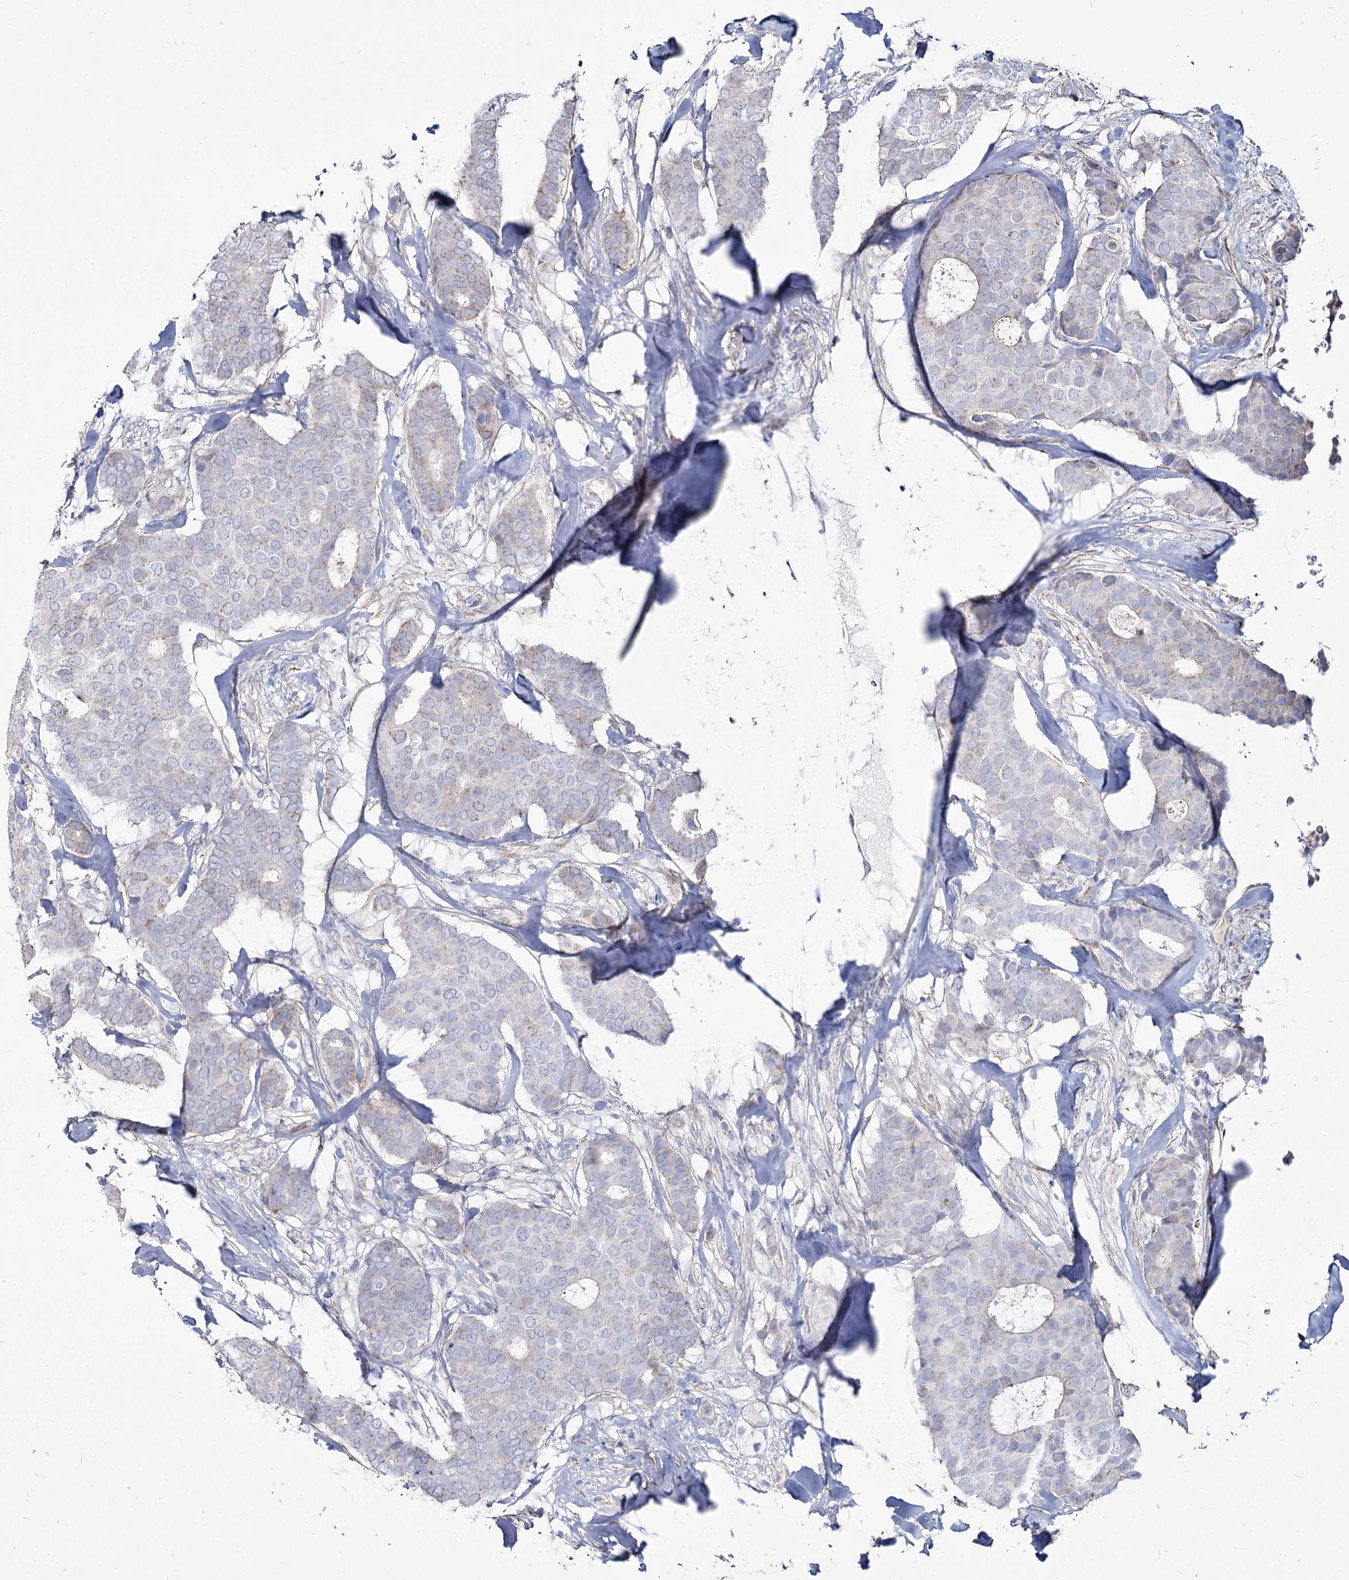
{"staining": {"intensity": "negative", "quantity": "none", "location": "none"}, "tissue": "breast cancer", "cell_type": "Tumor cells", "image_type": "cancer", "snomed": [{"axis": "morphology", "description": "Duct carcinoma"}, {"axis": "topography", "description": "Breast"}], "caption": "Immunohistochemistry image of human breast invasive ductal carcinoma stained for a protein (brown), which displays no staining in tumor cells. The staining is performed using DAB (3,3'-diaminobenzidine) brown chromogen with nuclei counter-stained in using hematoxylin.", "gene": "ME3", "patient": {"sex": "female", "age": 75}}